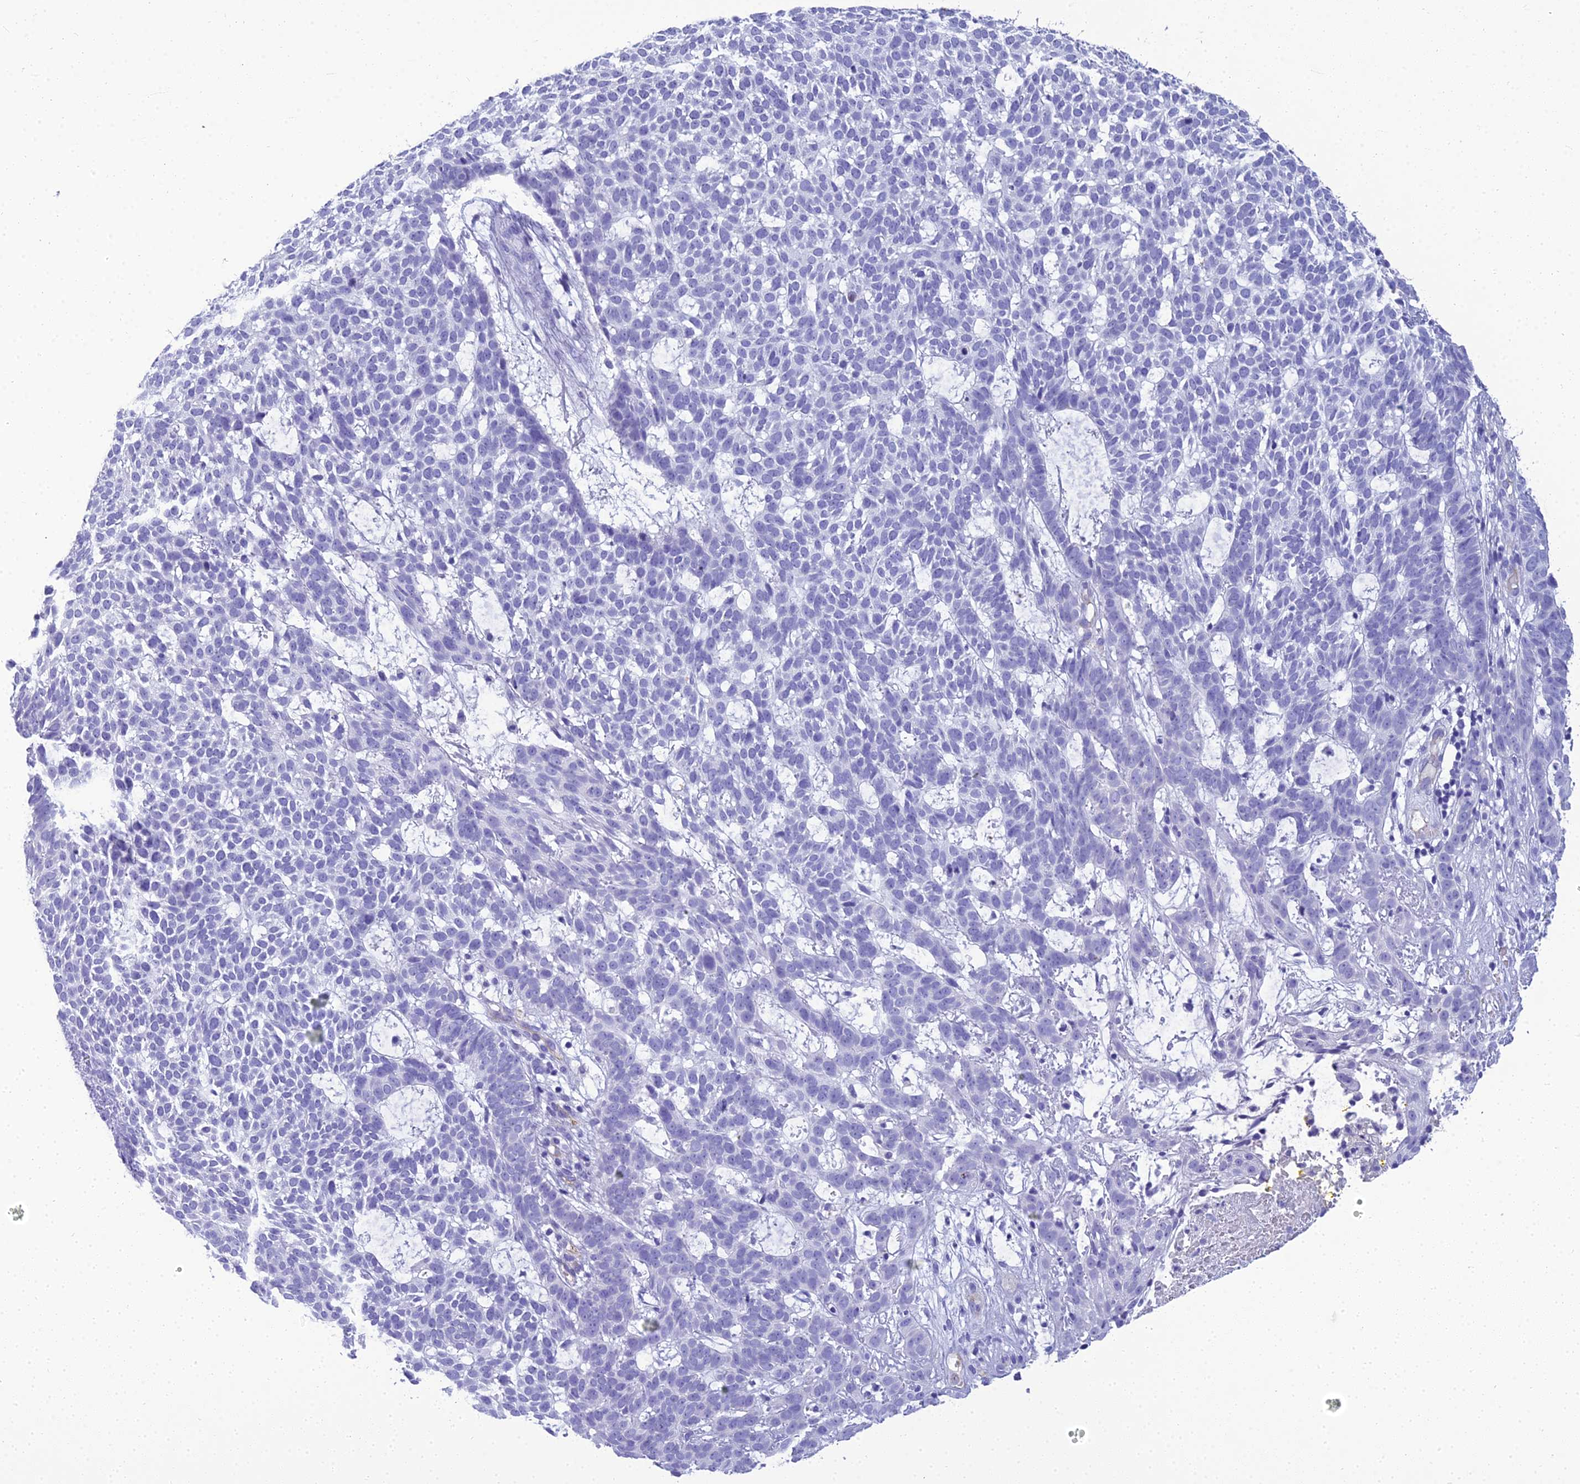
{"staining": {"intensity": "negative", "quantity": "none", "location": "none"}, "tissue": "skin cancer", "cell_type": "Tumor cells", "image_type": "cancer", "snomed": [{"axis": "morphology", "description": "Basal cell carcinoma"}, {"axis": "topography", "description": "Skin"}], "caption": "High magnification brightfield microscopy of skin cancer (basal cell carcinoma) stained with DAB (3,3'-diaminobenzidine) (brown) and counterstained with hematoxylin (blue): tumor cells show no significant expression.", "gene": "NINJ1", "patient": {"sex": "female", "age": 78}}